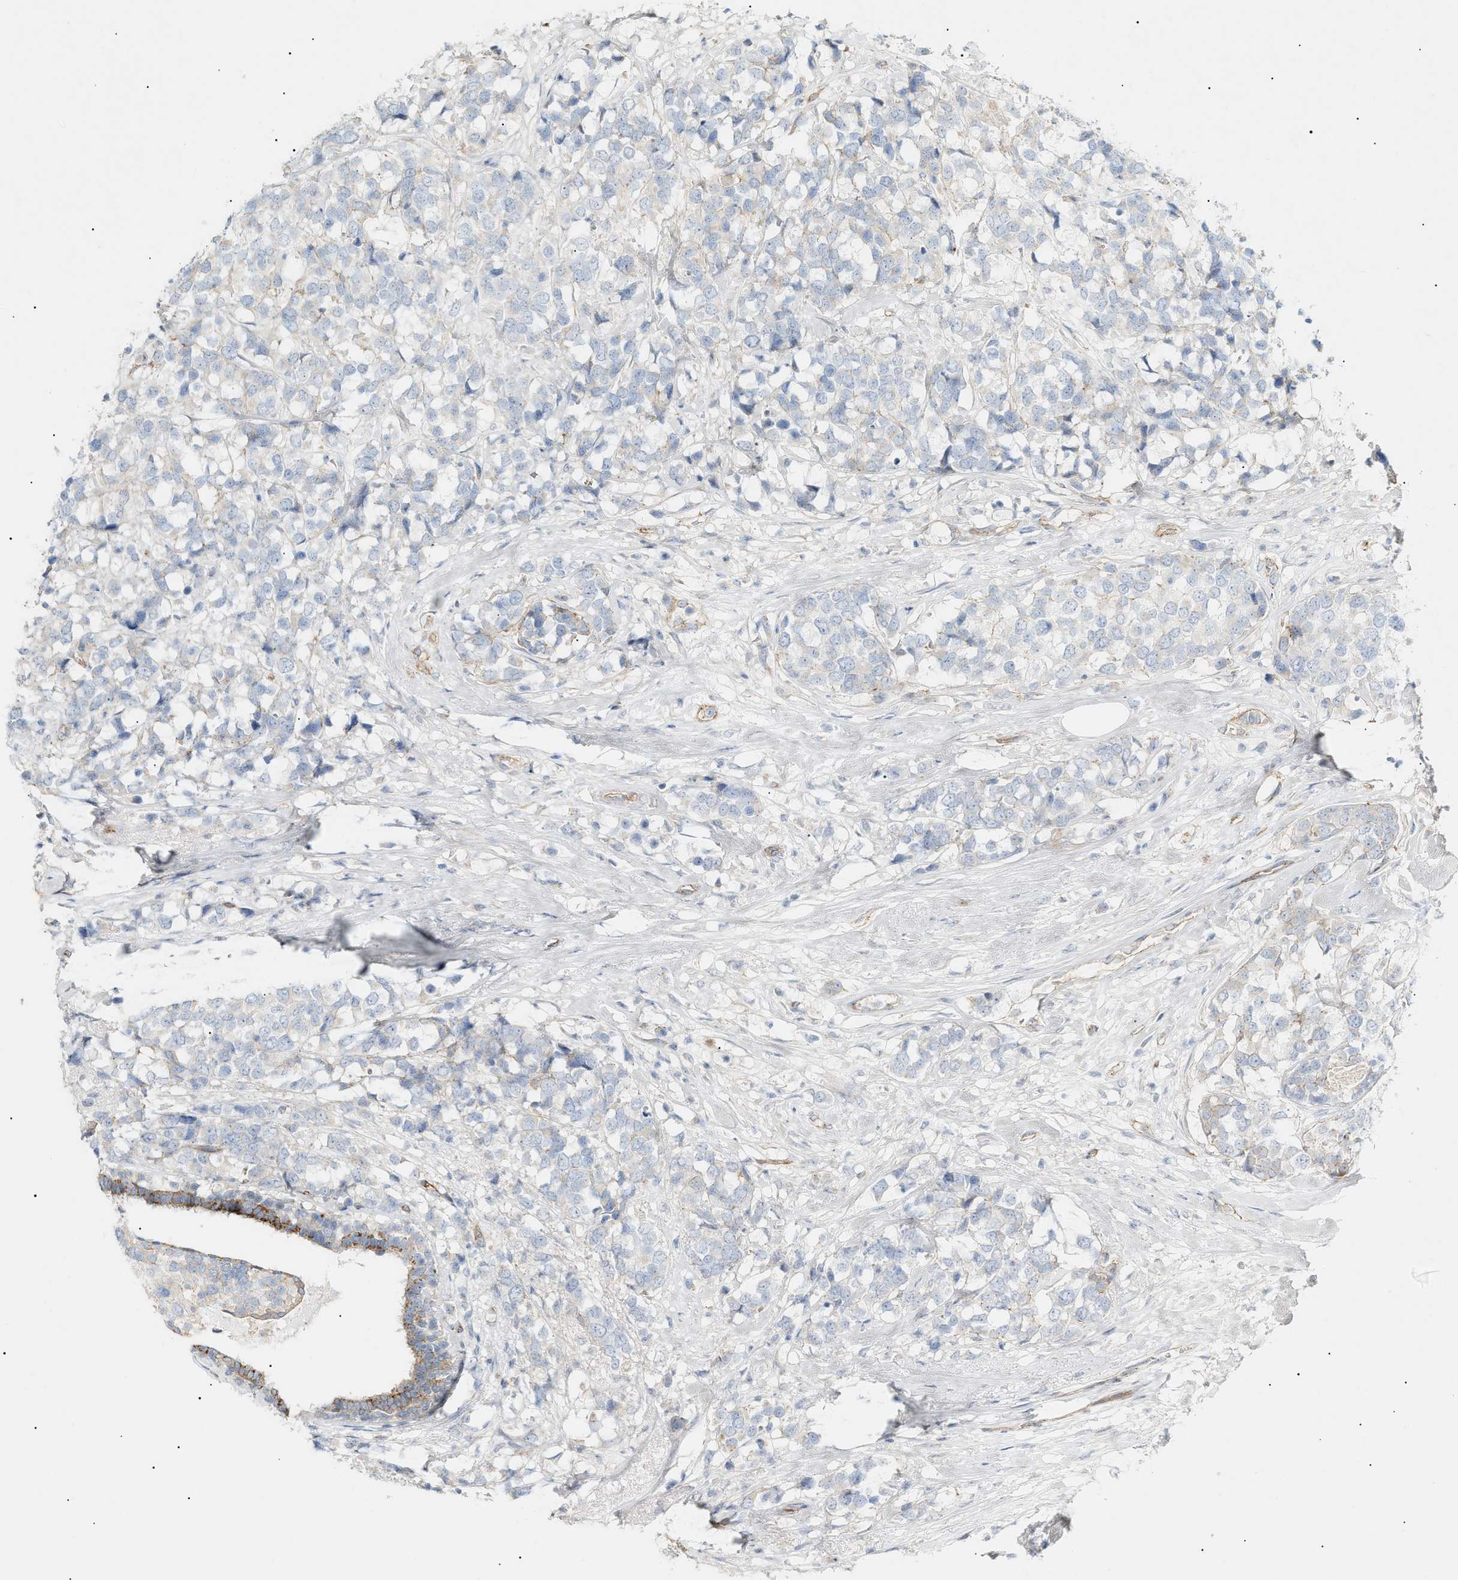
{"staining": {"intensity": "negative", "quantity": "none", "location": "none"}, "tissue": "breast cancer", "cell_type": "Tumor cells", "image_type": "cancer", "snomed": [{"axis": "morphology", "description": "Lobular carcinoma"}, {"axis": "topography", "description": "Breast"}], "caption": "Photomicrograph shows no protein positivity in tumor cells of breast cancer (lobular carcinoma) tissue.", "gene": "ZFHX2", "patient": {"sex": "female", "age": 59}}